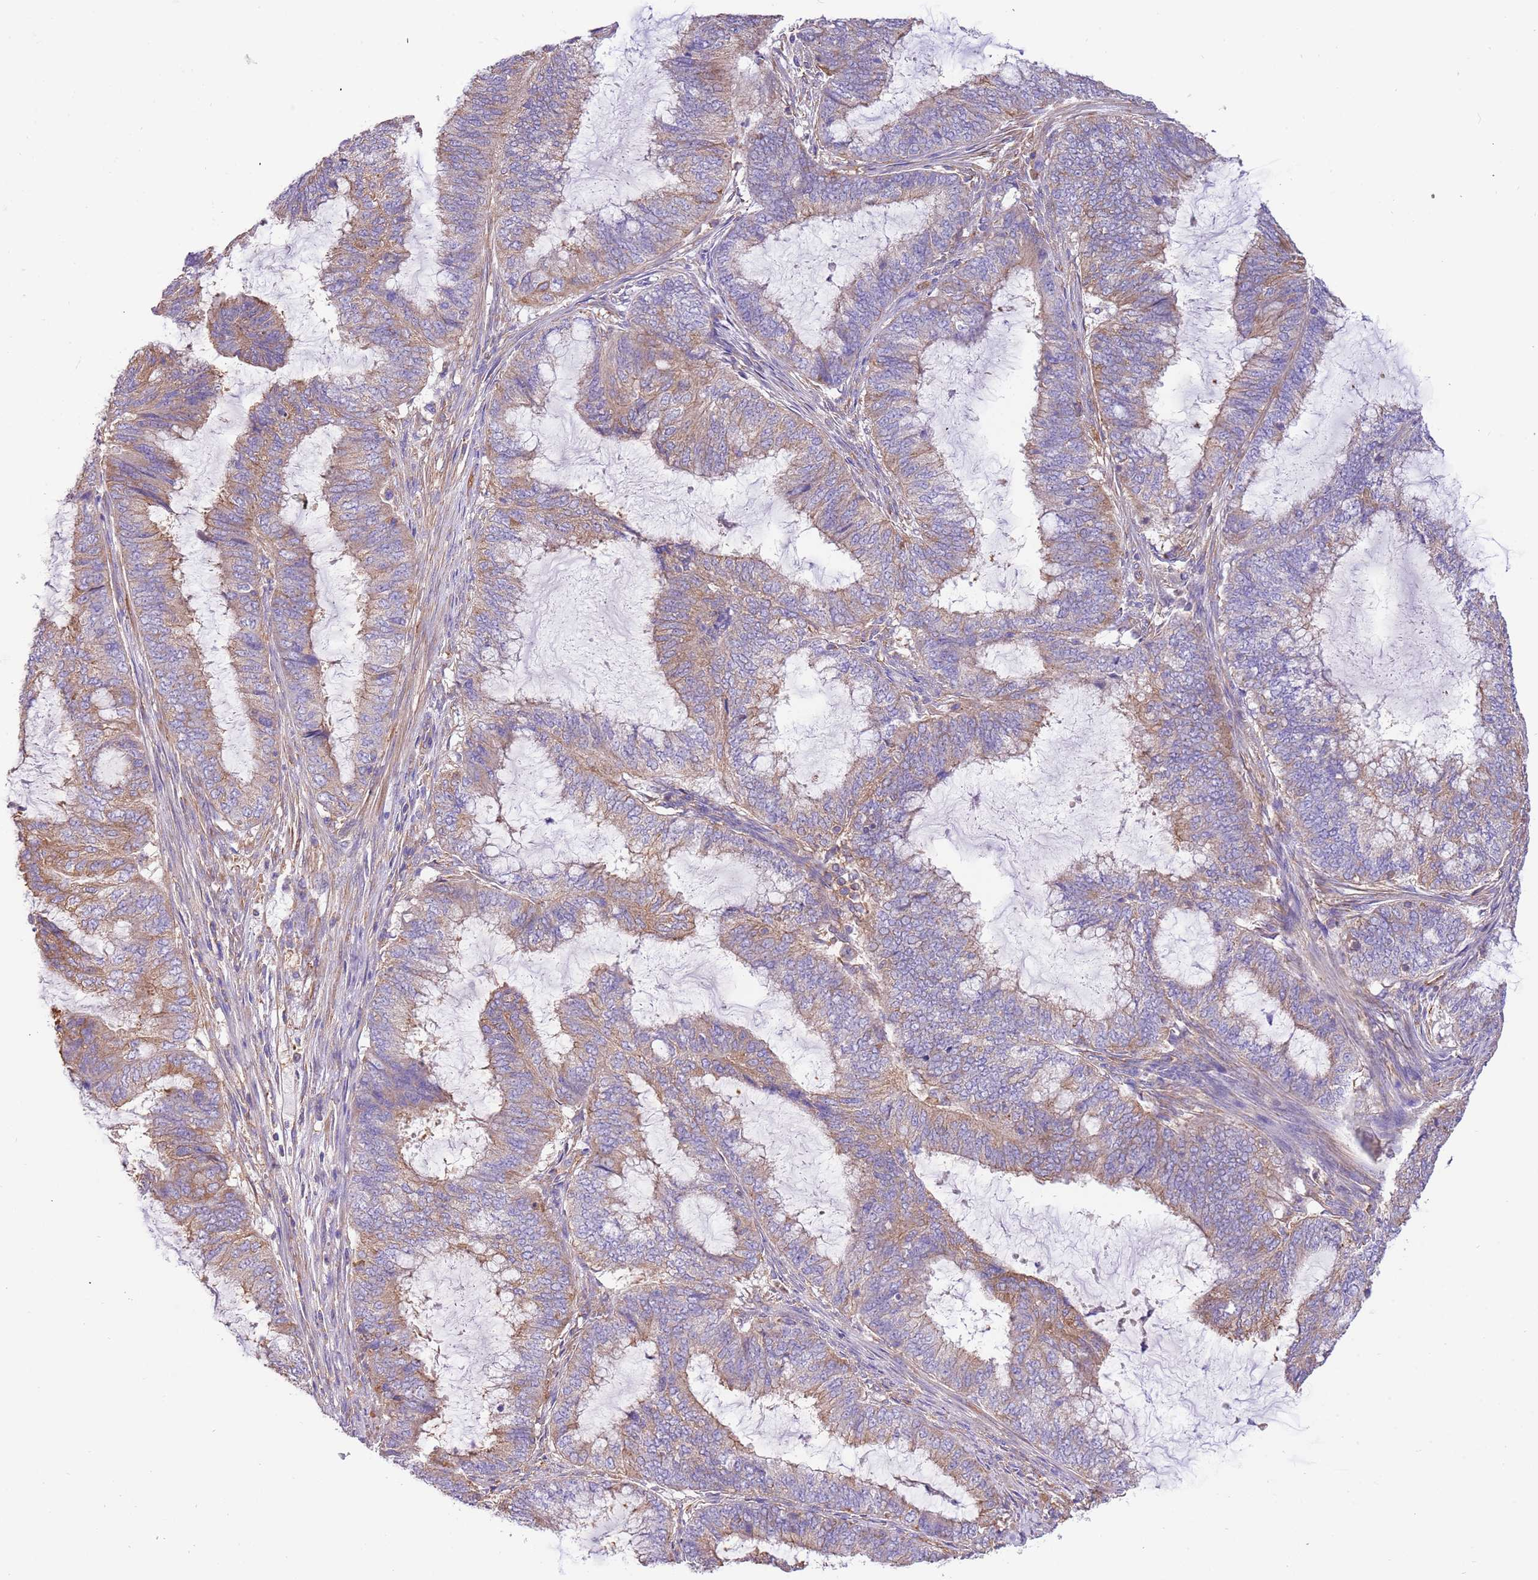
{"staining": {"intensity": "moderate", "quantity": ">75%", "location": "cytoplasmic/membranous"}, "tissue": "endometrial cancer", "cell_type": "Tumor cells", "image_type": "cancer", "snomed": [{"axis": "morphology", "description": "Adenocarcinoma, NOS"}, {"axis": "topography", "description": "Endometrium"}], "caption": "The micrograph reveals immunohistochemical staining of endometrial adenocarcinoma. There is moderate cytoplasmic/membranous staining is identified in about >75% of tumor cells.", "gene": "NAALADL1", "patient": {"sex": "female", "age": 51}}